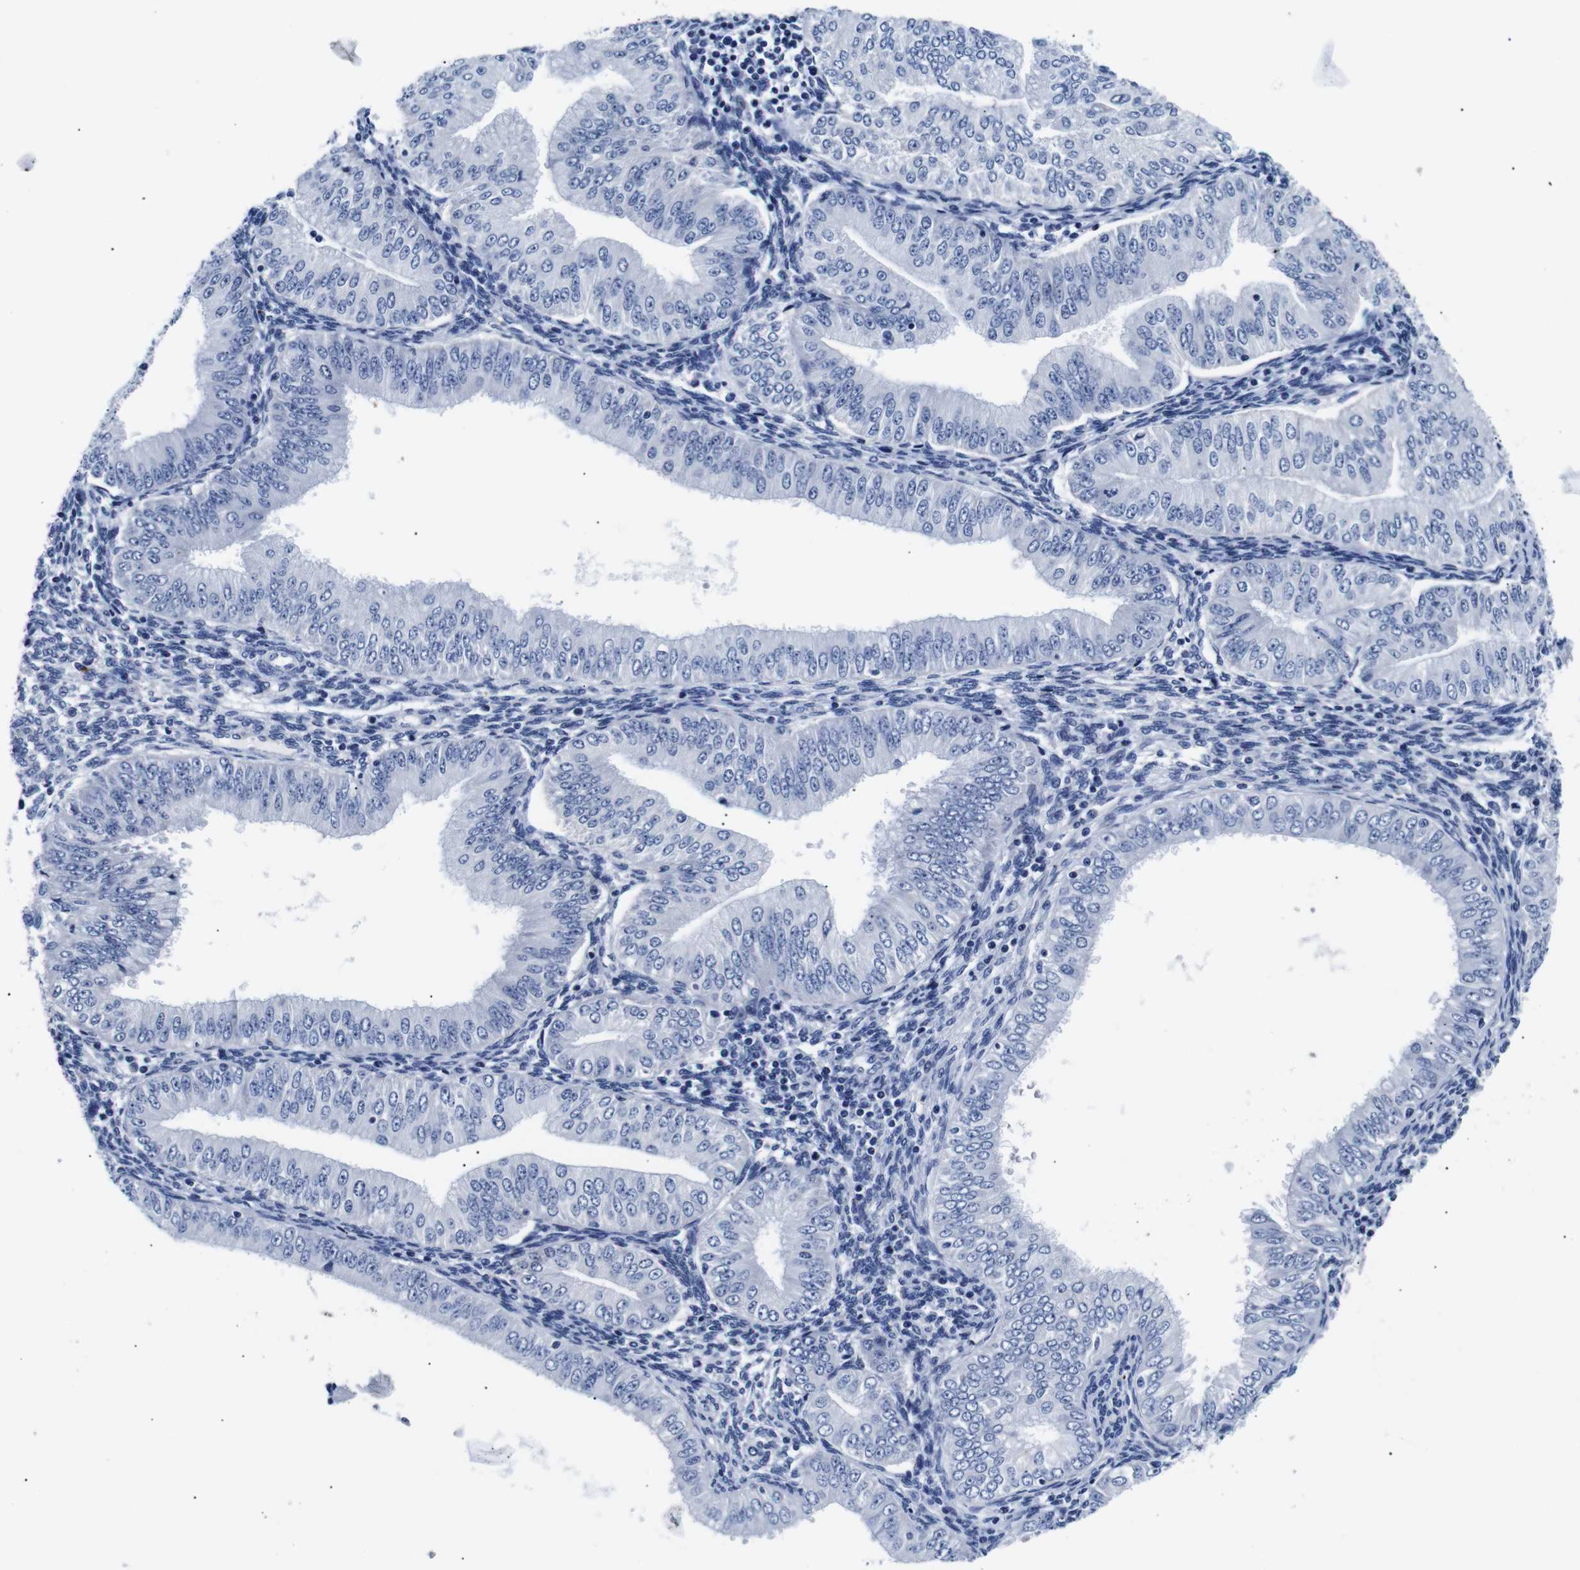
{"staining": {"intensity": "negative", "quantity": "none", "location": "none"}, "tissue": "endometrial cancer", "cell_type": "Tumor cells", "image_type": "cancer", "snomed": [{"axis": "morphology", "description": "Normal tissue, NOS"}, {"axis": "morphology", "description": "Adenocarcinoma, NOS"}, {"axis": "topography", "description": "Endometrium"}], "caption": "A histopathology image of human endometrial adenocarcinoma is negative for staining in tumor cells.", "gene": "GAP43", "patient": {"sex": "female", "age": 53}}